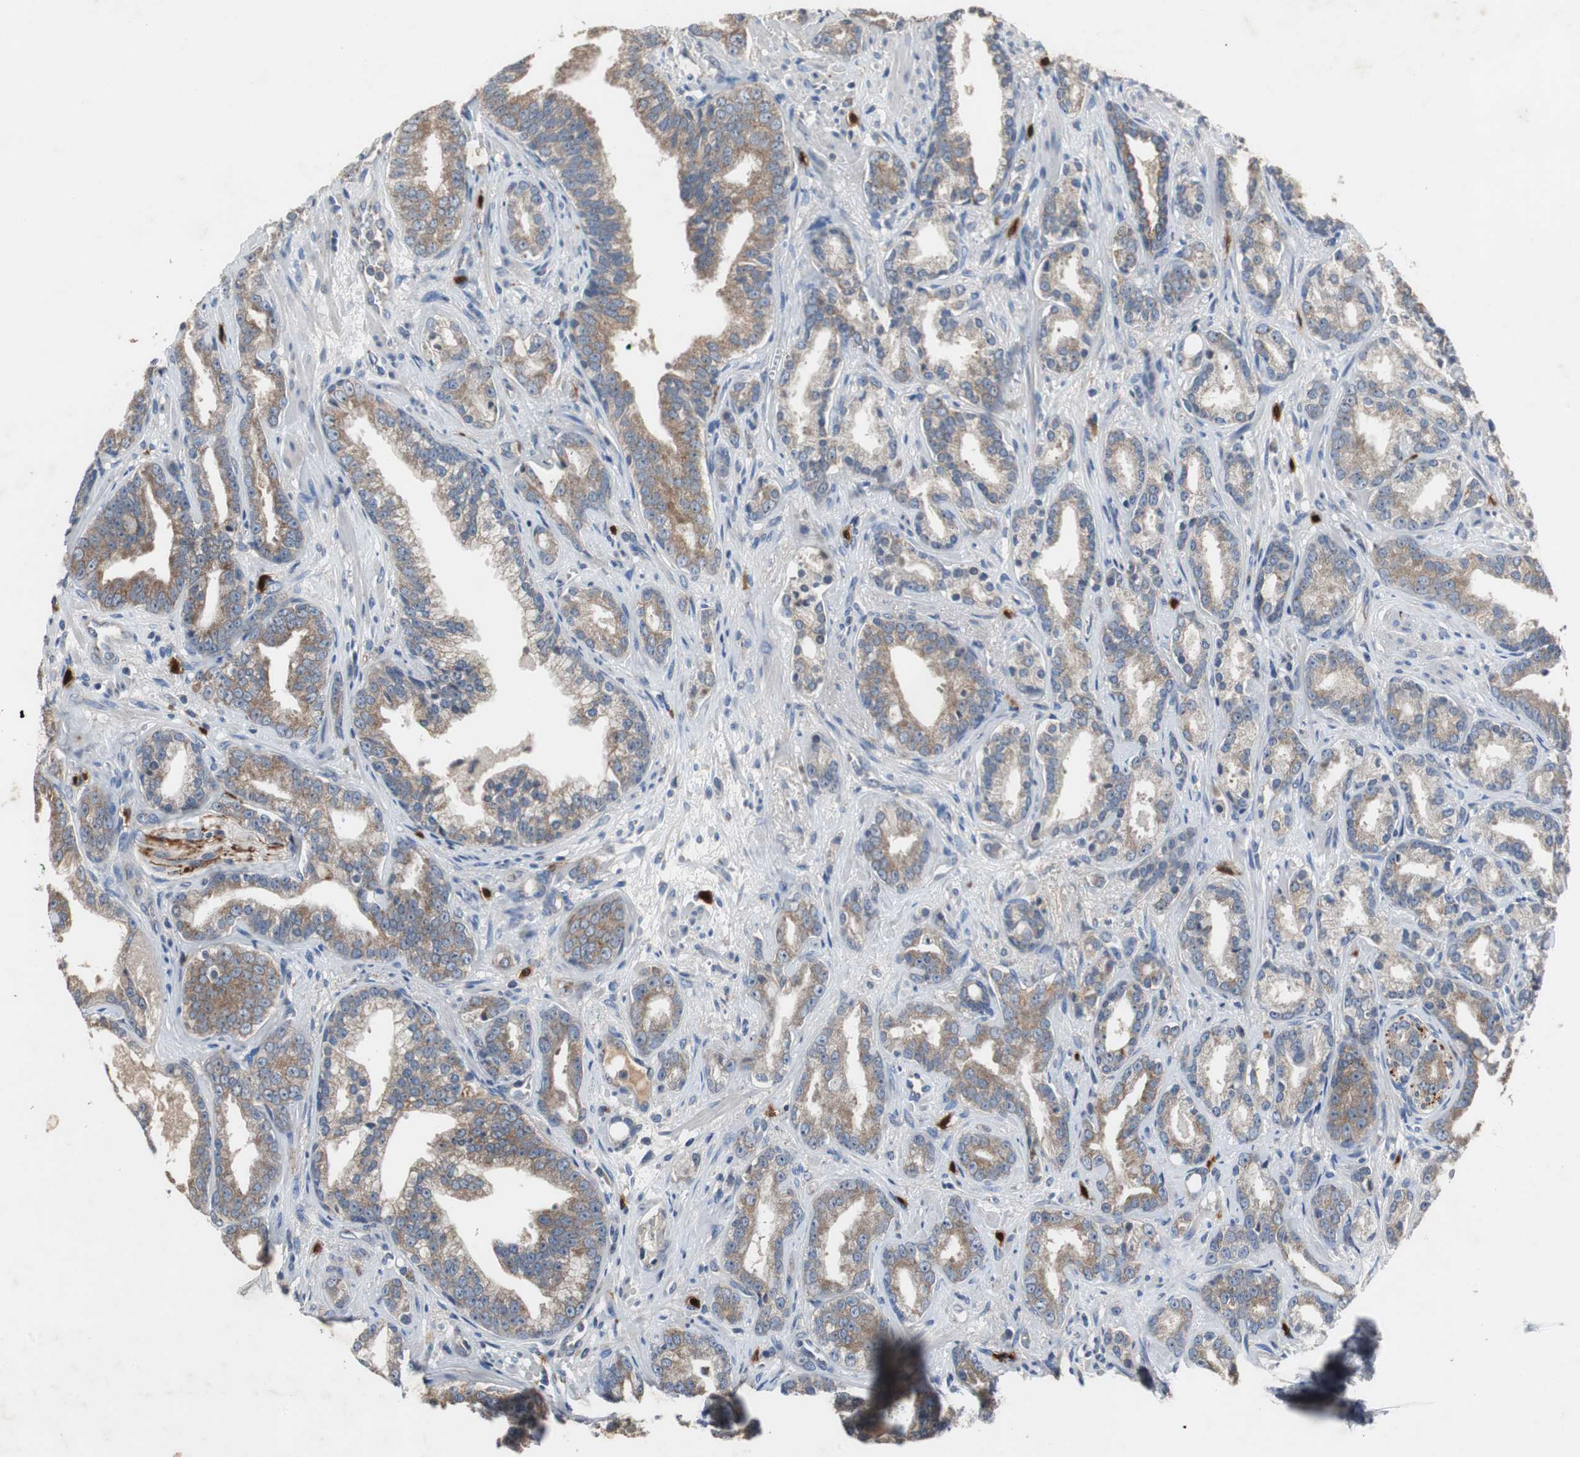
{"staining": {"intensity": "moderate", "quantity": ">75%", "location": "cytoplasmic/membranous"}, "tissue": "prostate cancer", "cell_type": "Tumor cells", "image_type": "cancer", "snomed": [{"axis": "morphology", "description": "Adenocarcinoma, Low grade"}, {"axis": "topography", "description": "Prostate"}], "caption": "Immunohistochemistry histopathology image of prostate cancer stained for a protein (brown), which shows medium levels of moderate cytoplasmic/membranous staining in approximately >75% of tumor cells.", "gene": "CALB2", "patient": {"sex": "male", "age": 63}}